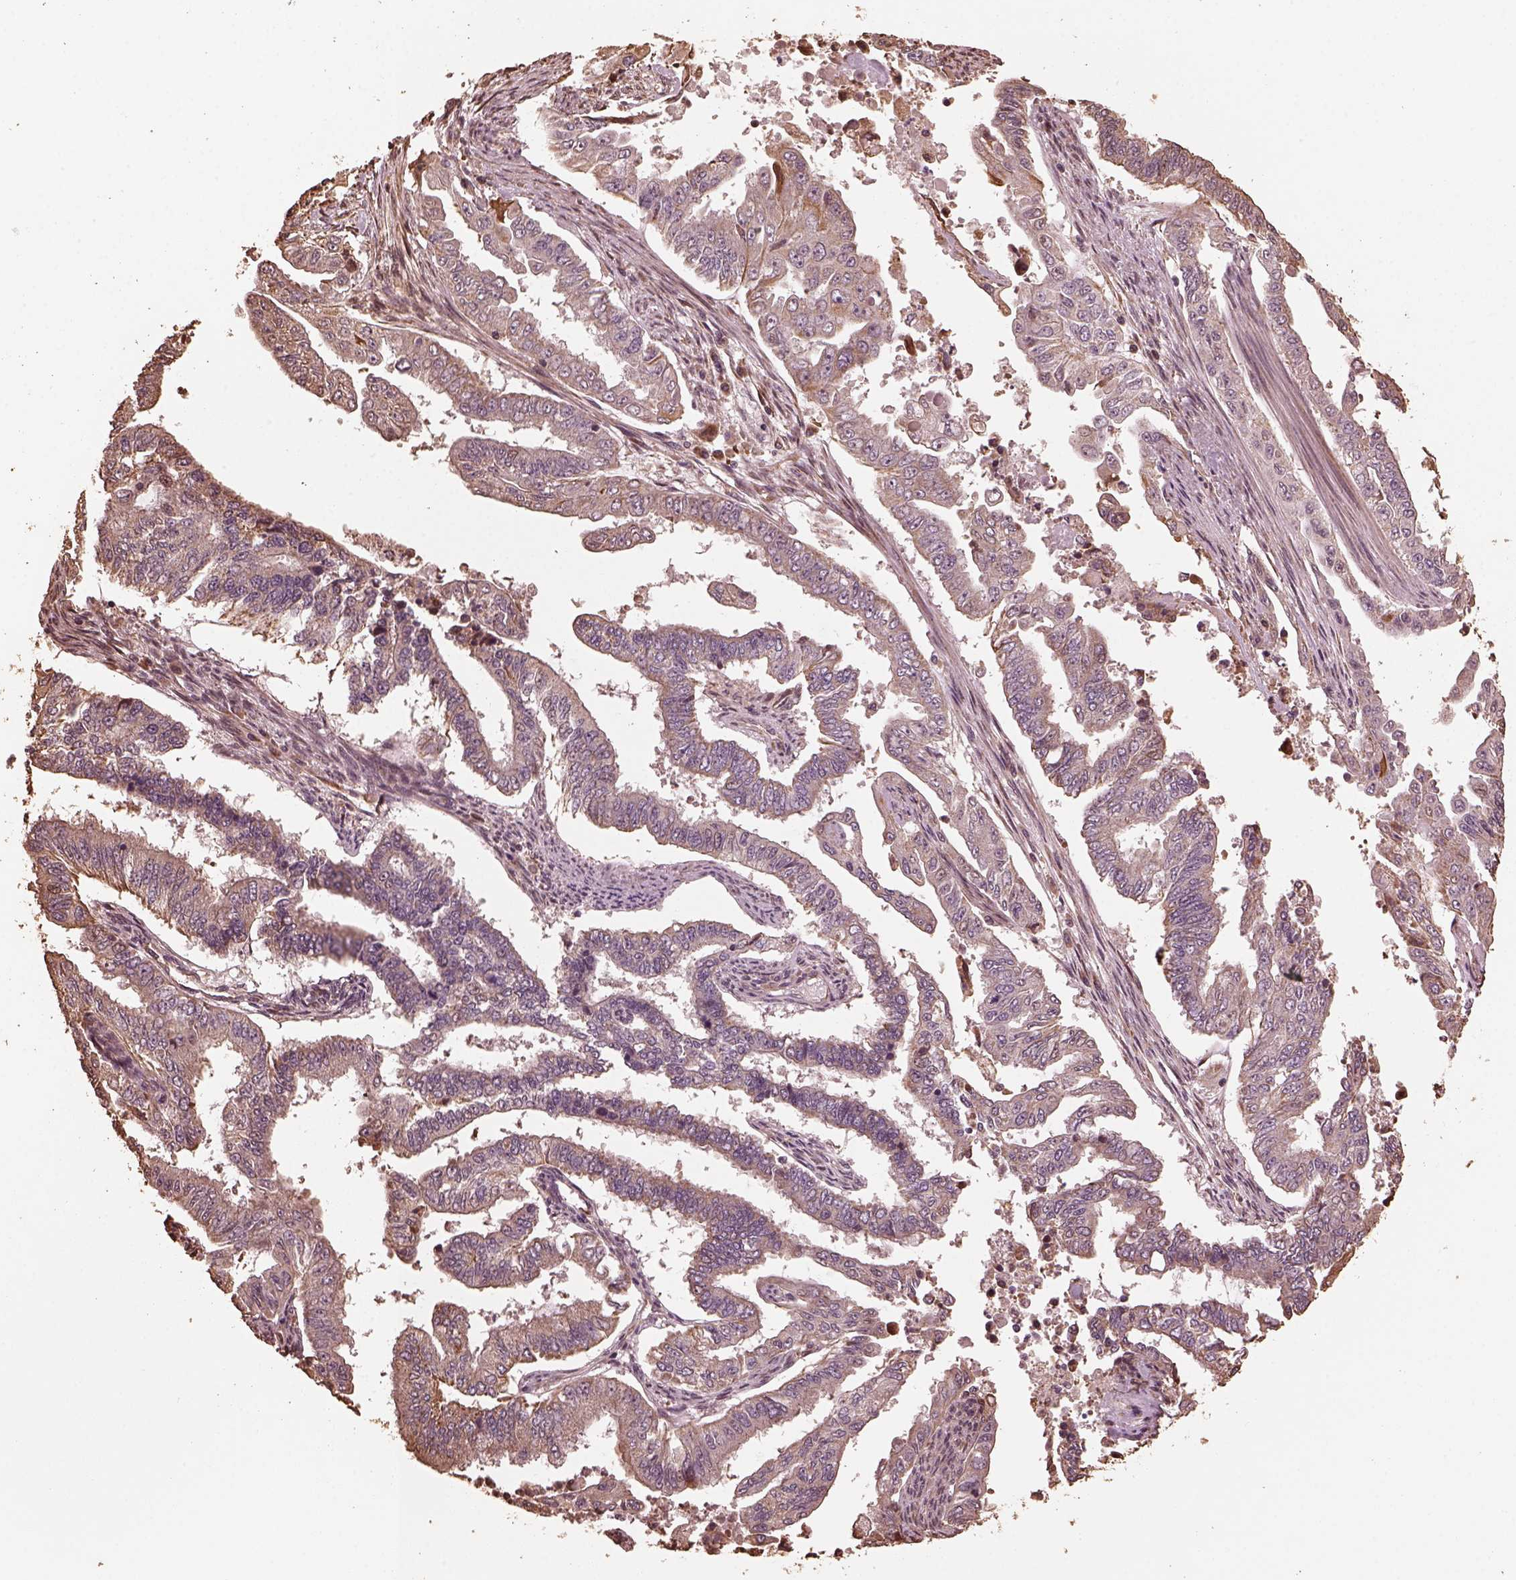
{"staining": {"intensity": "negative", "quantity": "none", "location": "none"}, "tissue": "endometrial cancer", "cell_type": "Tumor cells", "image_type": "cancer", "snomed": [{"axis": "morphology", "description": "Adenocarcinoma, NOS"}, {"axis": "topography", "description": "Uterus"}], "caption": "The photomicrograph displays no staining of tumor cells in adenocarcinoma (endometrial). (DAB immunohistochemistry with hematoxylin counter stain).", "gene": "GTPBP1", "patient": {"sex": "female", "age": 59}}